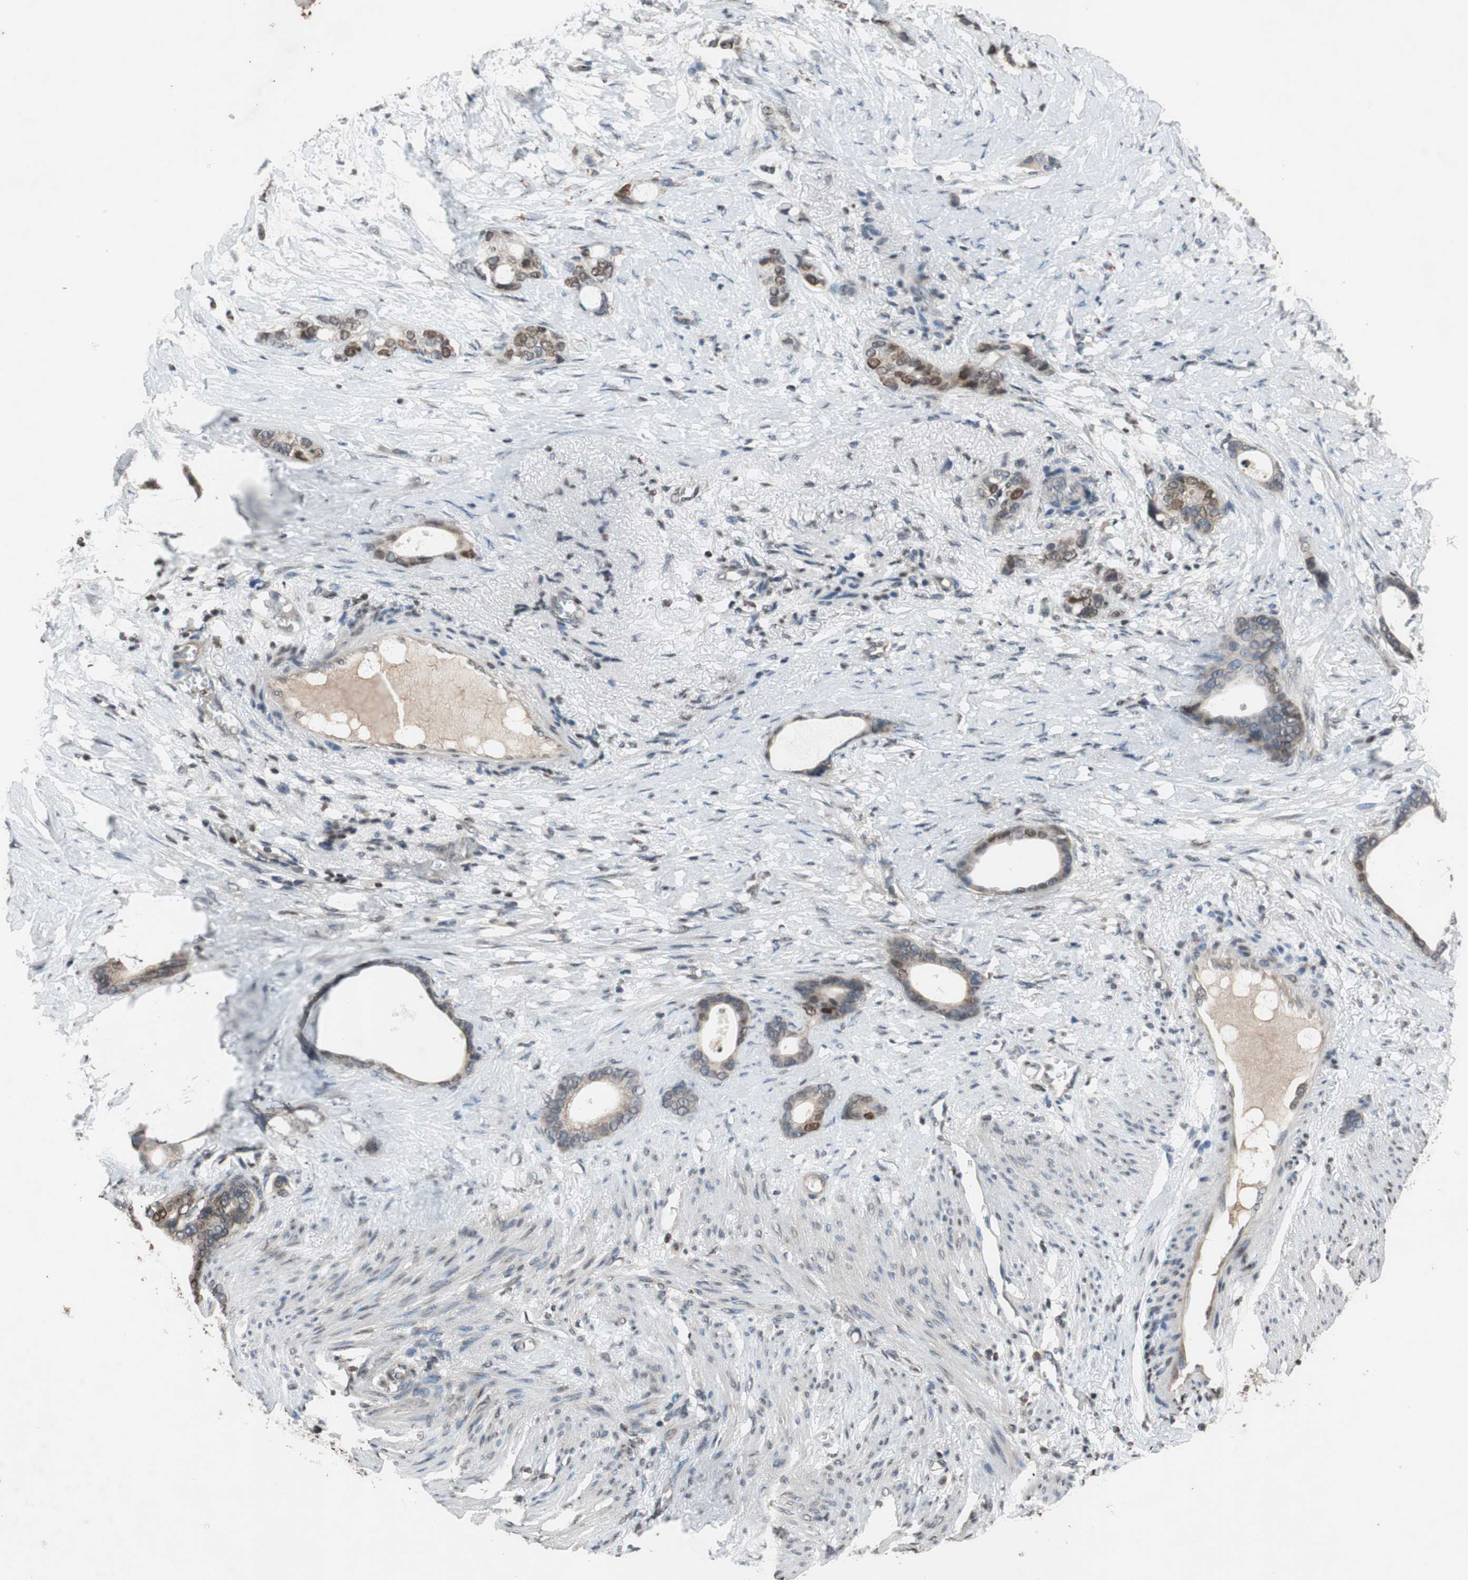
{"staining": {"intensity": "weak", "quantity": "25%-75%", "location": "cytoplasmic/membranous,nuclear"}, "tissue": "stomach cancer", "cell_type": "Tumor cells", "image_type": "cancer", "snomed": [{"axis": "morphology", "description": "Adenocarcinoma, NOS"}, {"axis": "topography", "description": "Stomach"}], "caption": "Immunohistochemical staining of adenocarcinoma (stomach) exhibits low levels of weak cytoplasmic/membranous and nuclear positivity in about 25%-75% of tumor cells. Immunohistochemistry (ihc) stains the protein in brown and the nuclei are stained blue.", "gene": "MCM6", "patient": {"sex": "female", "age": 75}}